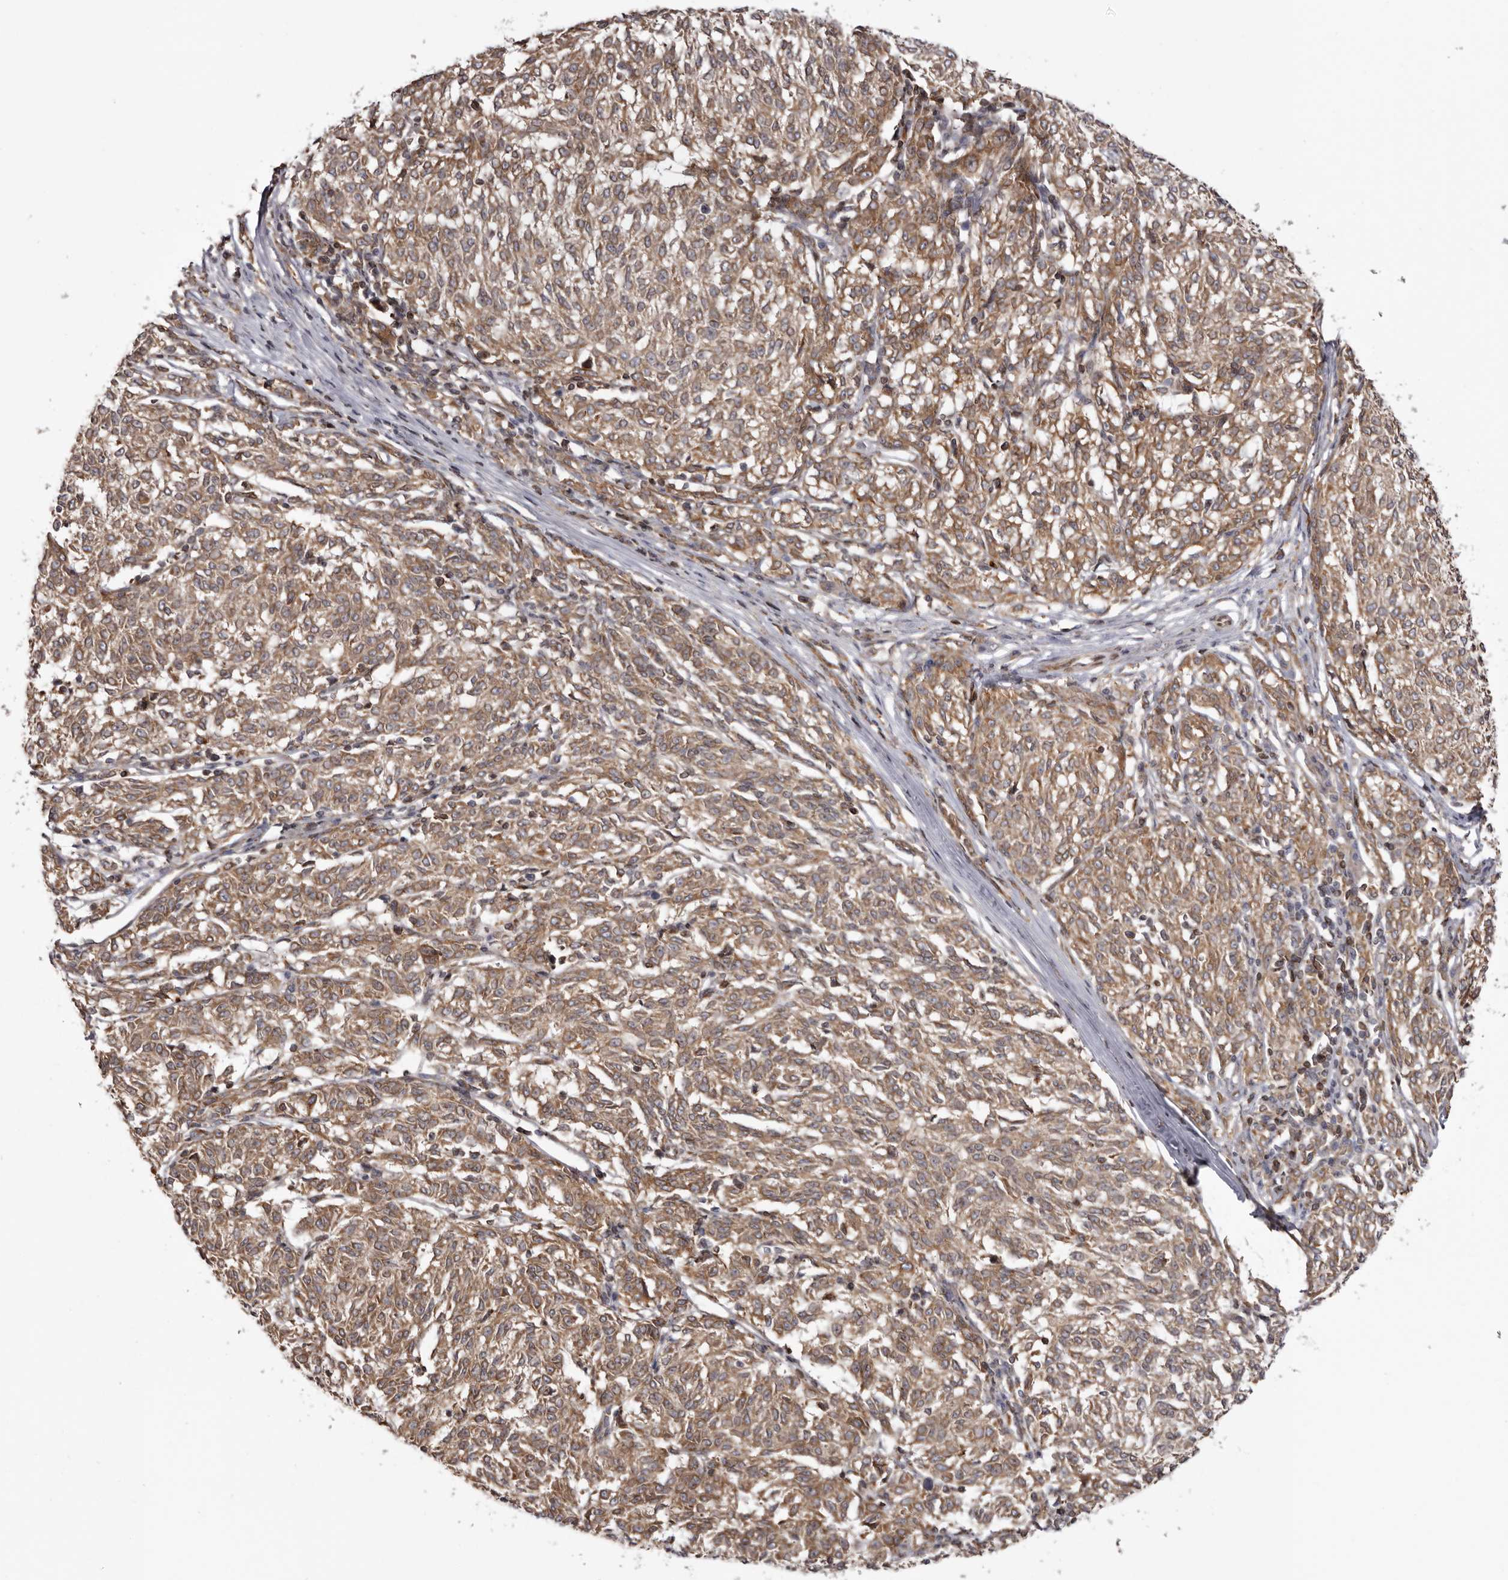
{"staining": {"intensity": "moderate", "quantity": ">75%", "location": "cytoplasmic/membranous"}, "tissue": "melanoma", "cell_type": "Tumor cells", "image_type": "cancer", "snomed": [{"axis": "morphology", "description": "Malignant melanoma, NOS"}, {"axis": "topography", "description": "Skin"}], "caption": "Protein expression analysis of malignant melanoma reveals moderate cytoplasmic/membranous expression in about >75% of tumor cells. (DAB = brown stain, brightfield microscopy at high magnification).", "gene": "C4orf3", "patient": {"sex": "female", "age": 72}}